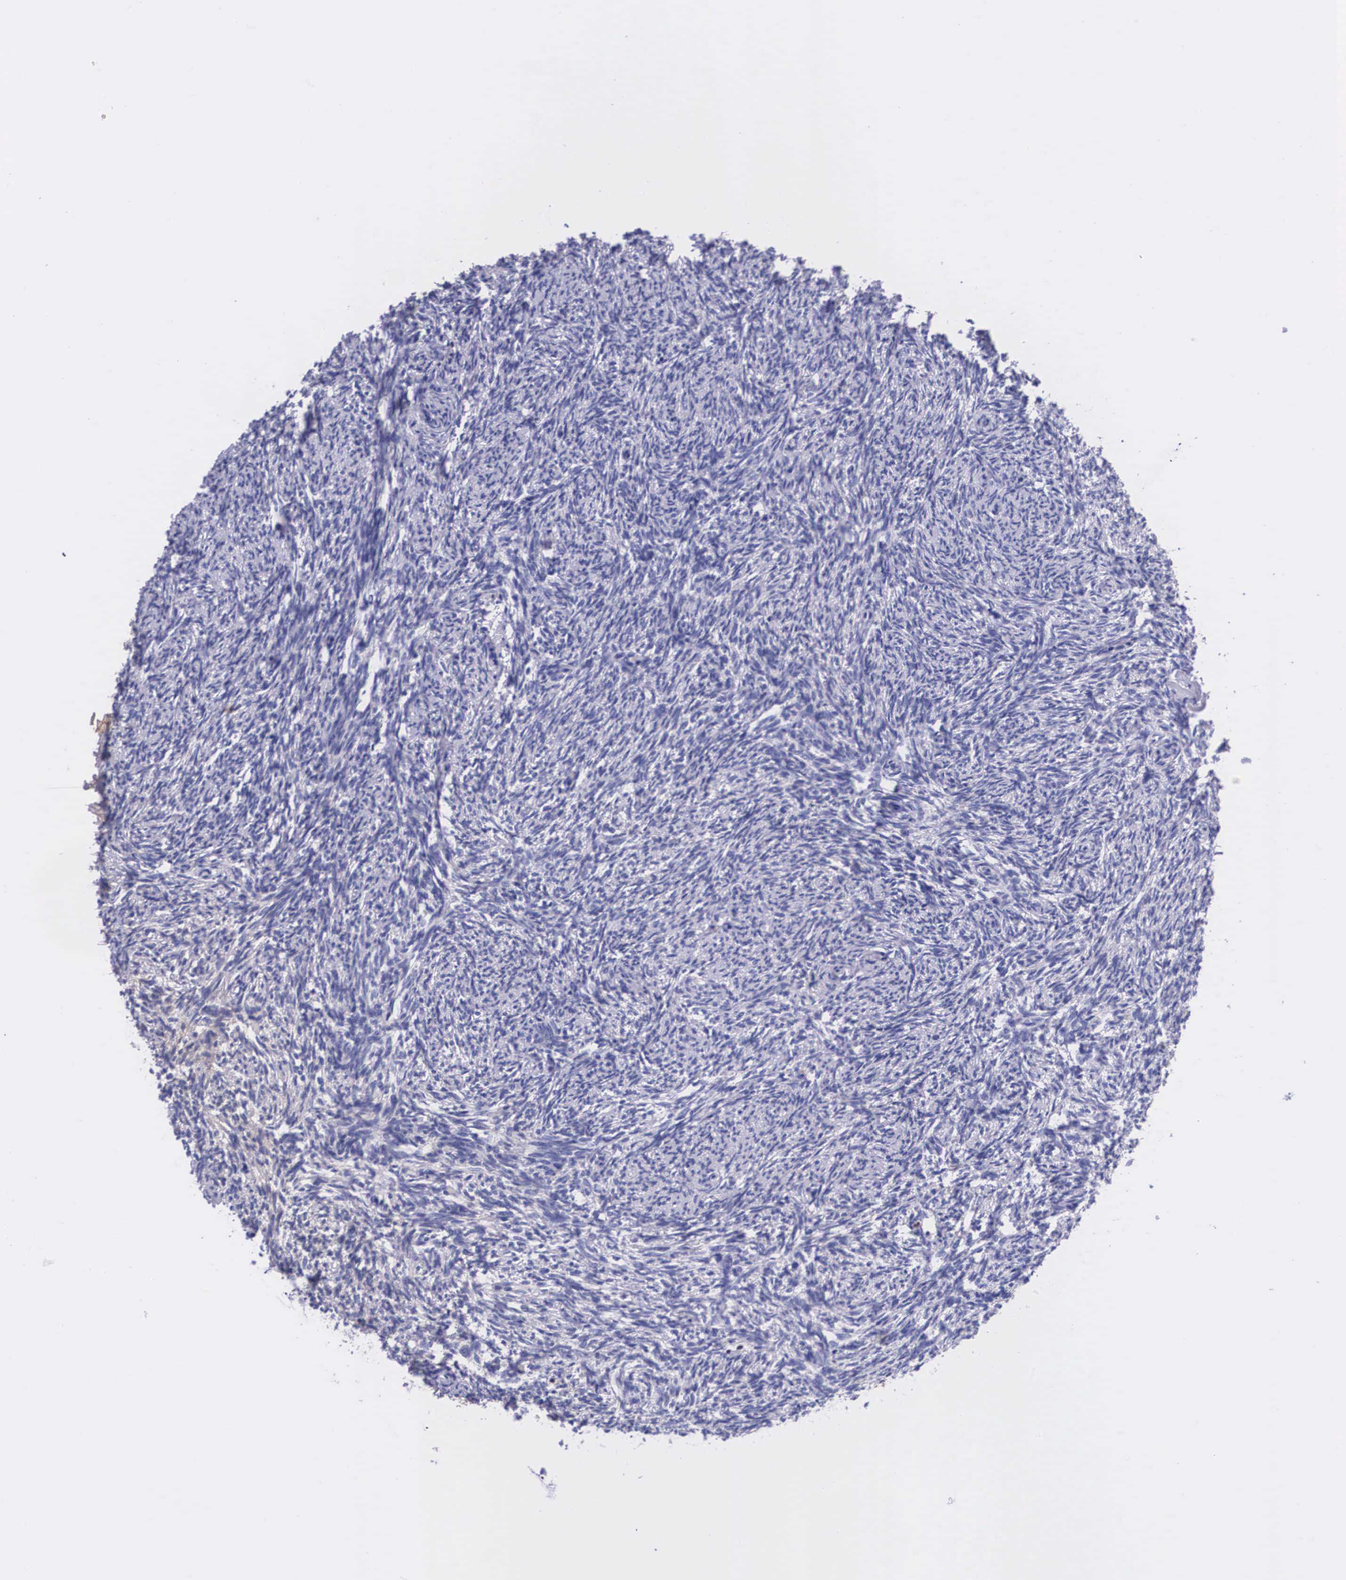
{"staining": {"intensity": "negative", "quantity": "none", "location": "none"}, "tissue": "ovary", "cell_type": "Follicle cells", "image_type": "normal", "snomed": [{"axis": "morphology", "description": "Normal tissue, NOS"}, {"axis": "topography", "description": "Ovary"}], "caption": "High magnification brightfield microscopy of normal ovary stained with DAB (brown) and counterstained with hematoxylin (blue): follicle cells show no significant staining.", "gene": "PLG", "patient": {"sex": "female", "age": 54}}